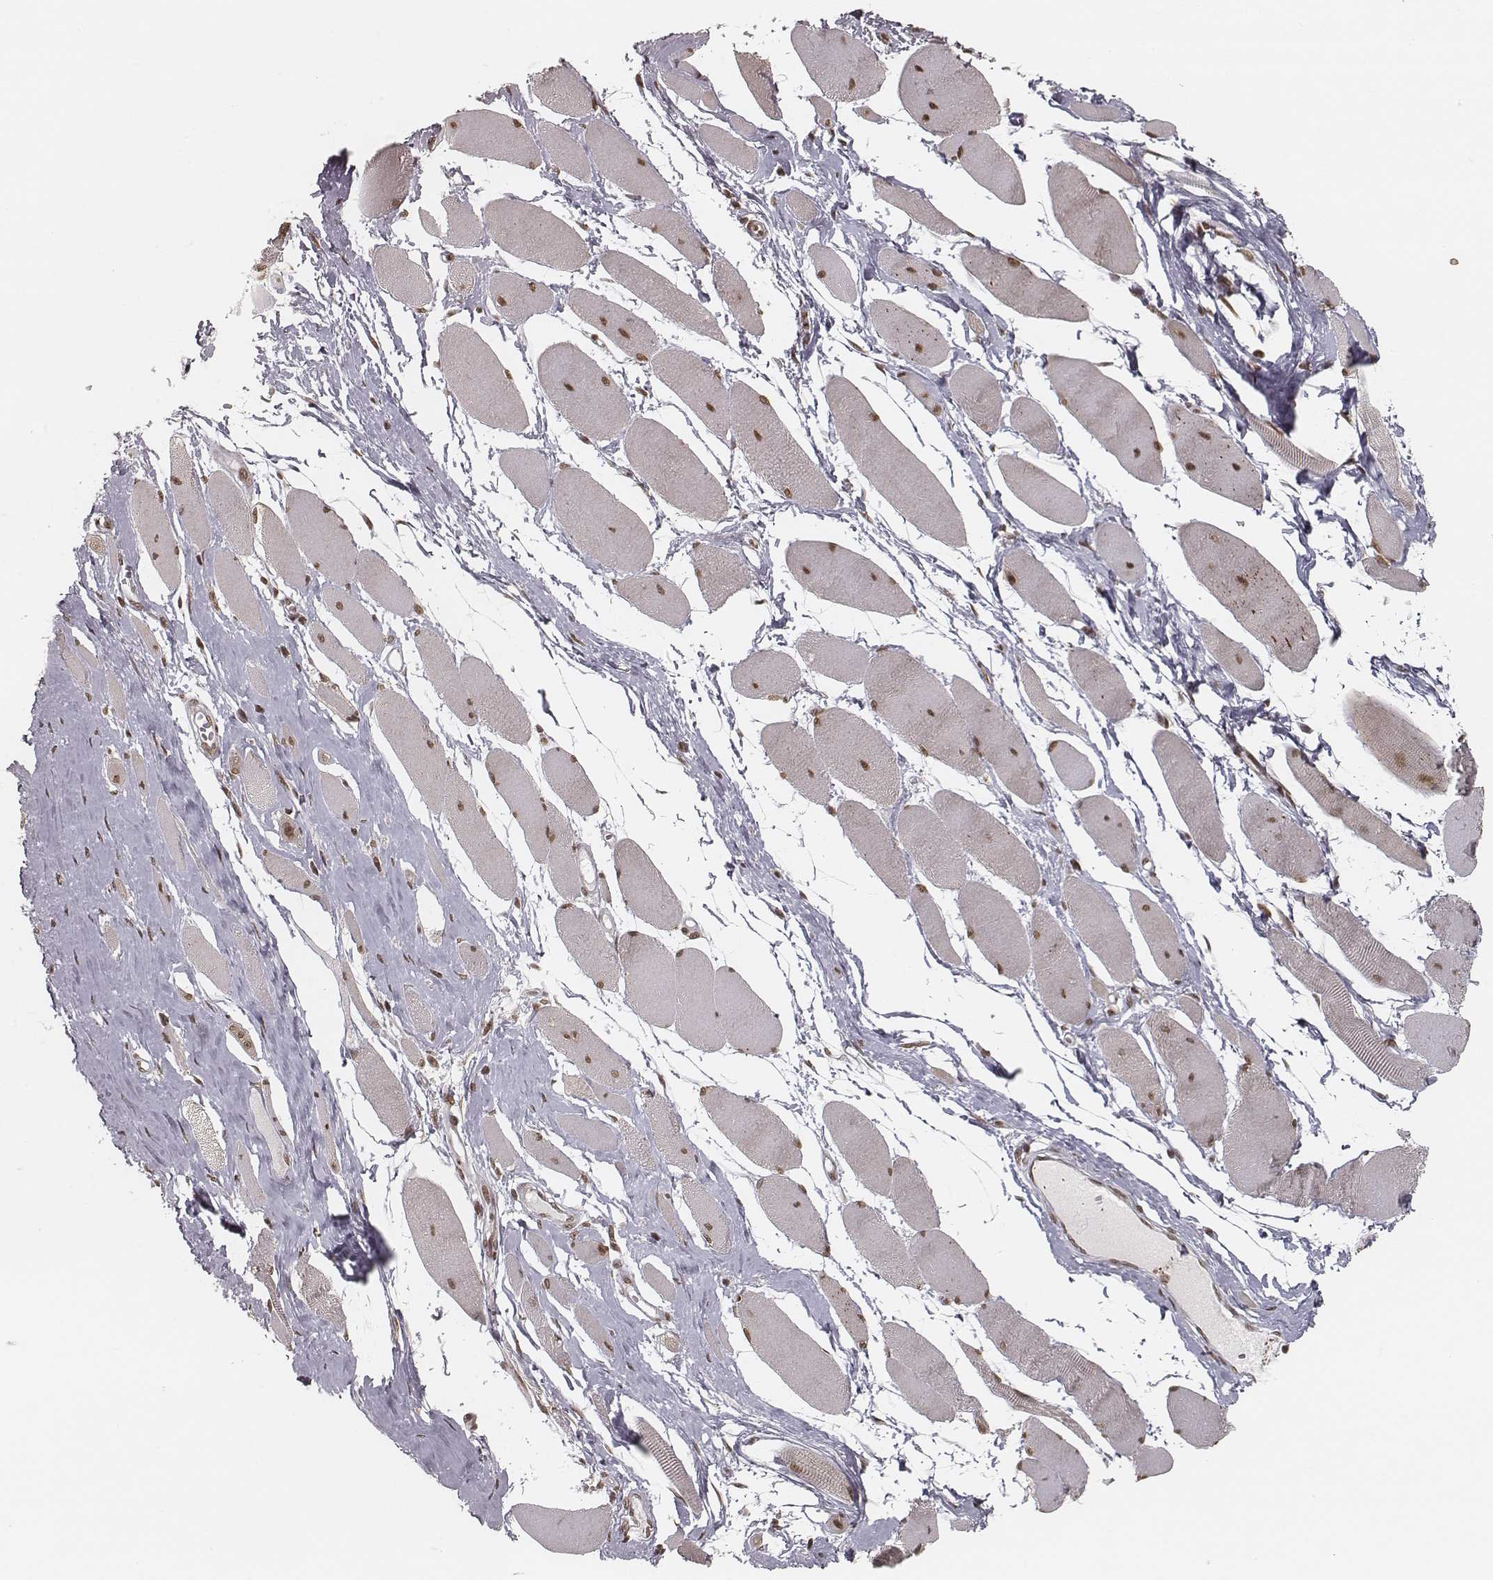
{"staining": {"intensity": "moderate", "quantity": ">75%", "location": "nuclear"}, "tissue": "skeletal muscle", "cell_type": "Myocytes", "image_type": "normal", "snomed": [{"axis": "morphology", "description": "Normal tissue, NOS"}, {"axis": "topography", "description": "Skeletal muscle"}], "caption": "Brown immunohistochemical staining in normal human skeletal muscle shows moderate nuclear expression in about >75% of myocytes. (Brightfield microscopy of DAB IHC at high magnification).", "gene": "HMGA2", "patient": {"sex": "female", "age": 75}}